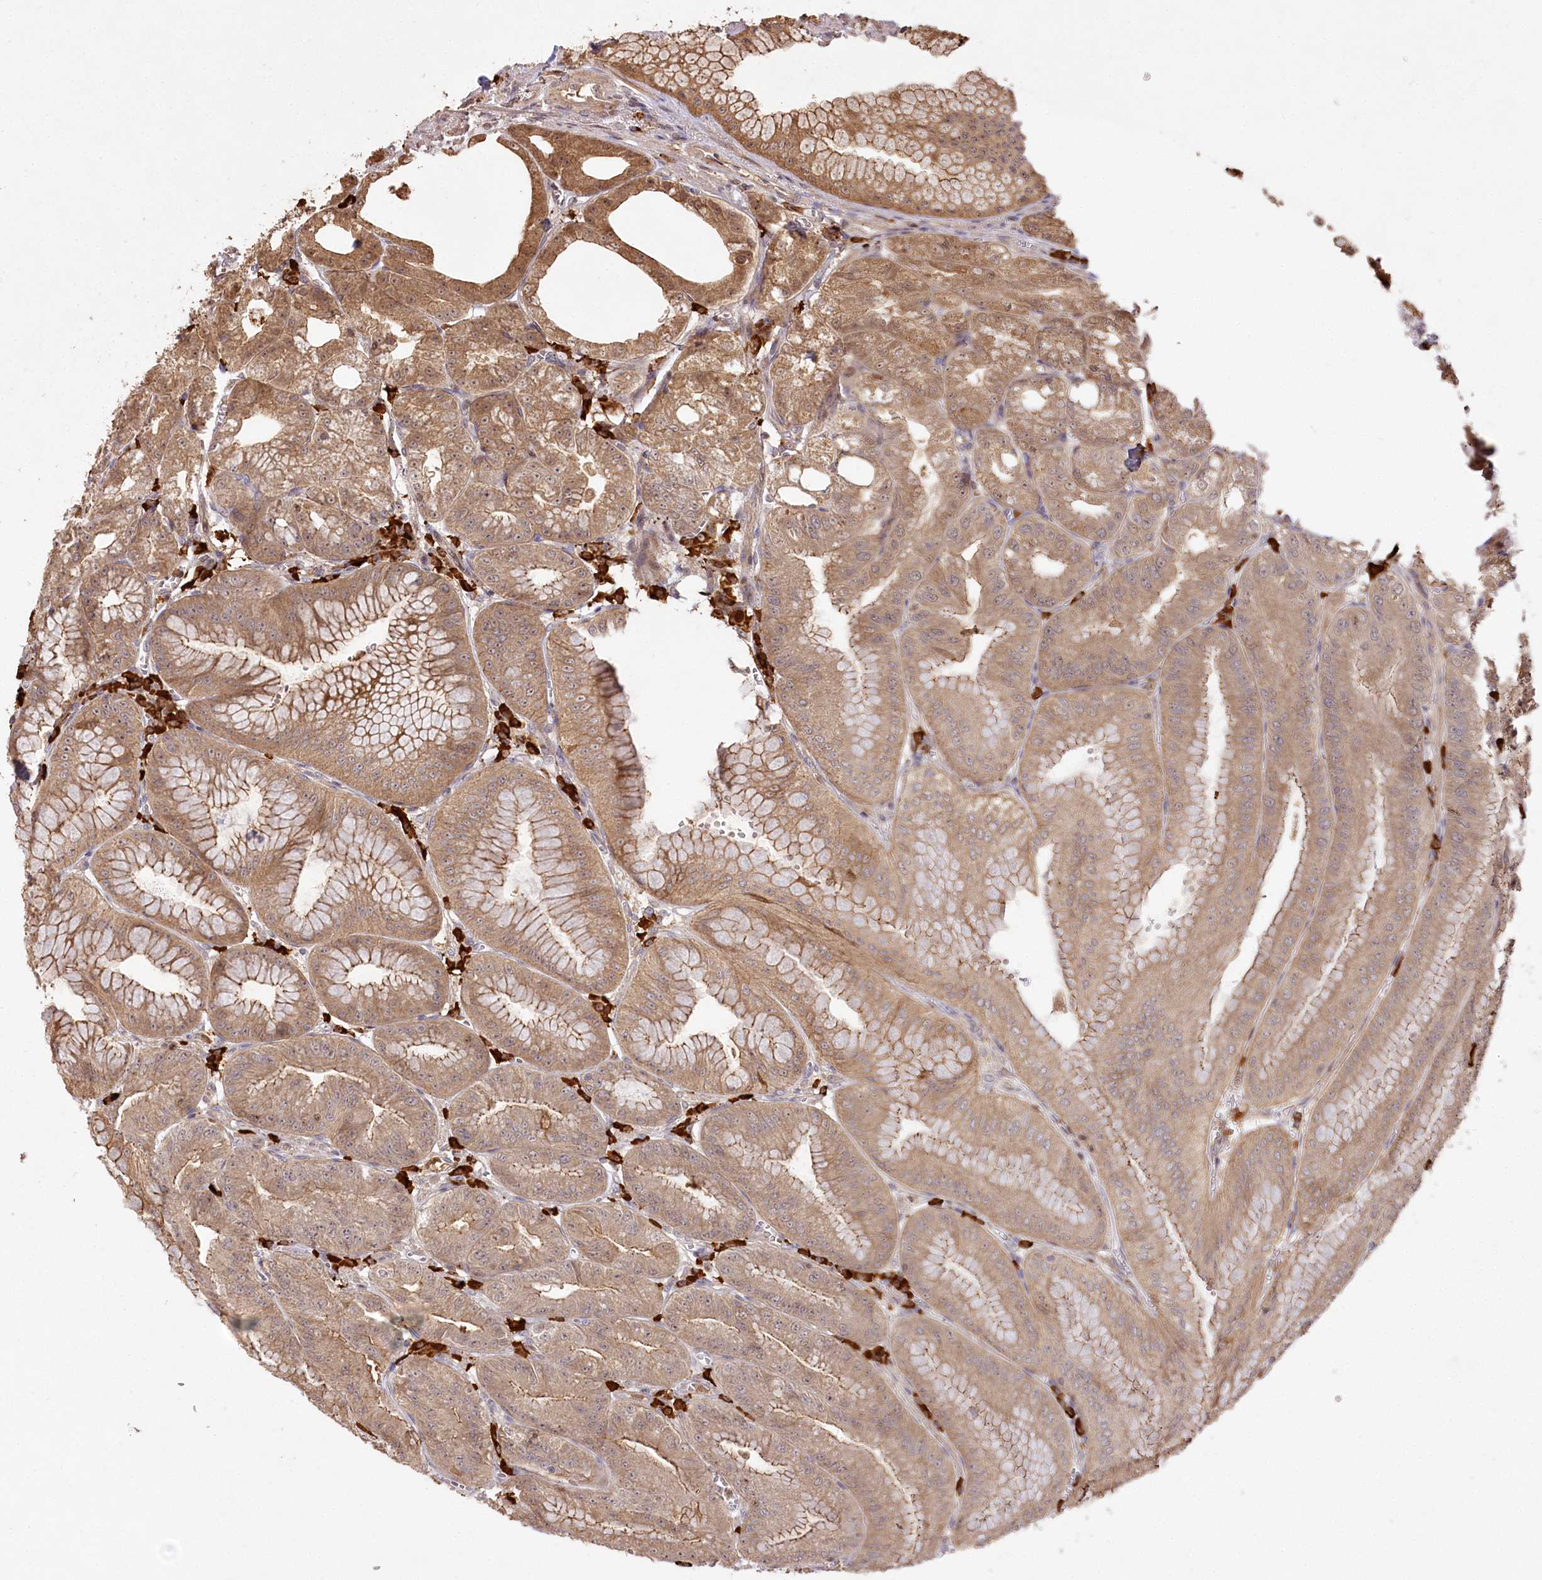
{"staining": {"intensity": "moderate", "quantity": ">75%", "location": "cytoplasmic/membranous,nuclear"}, "tissue": "stomach", "cell_type": "Glandular cells", "image_type": "normal", "snomed": [{"axis": "morphology", "description": "Normal tissue, NOS"}, {"axis": "topography", "description": "Stomach, upper"}, {"axis": "topography", "description": "Stomach, lower"}], "caption": "Glandular cells exhibit medium levels of moderate cytoplasmic/membranous,nuclear staining in about >75% of cells in unremarkable human stomach.", "gene": "PYROXD1", "patient": {"sex": "male", "age": 71}}